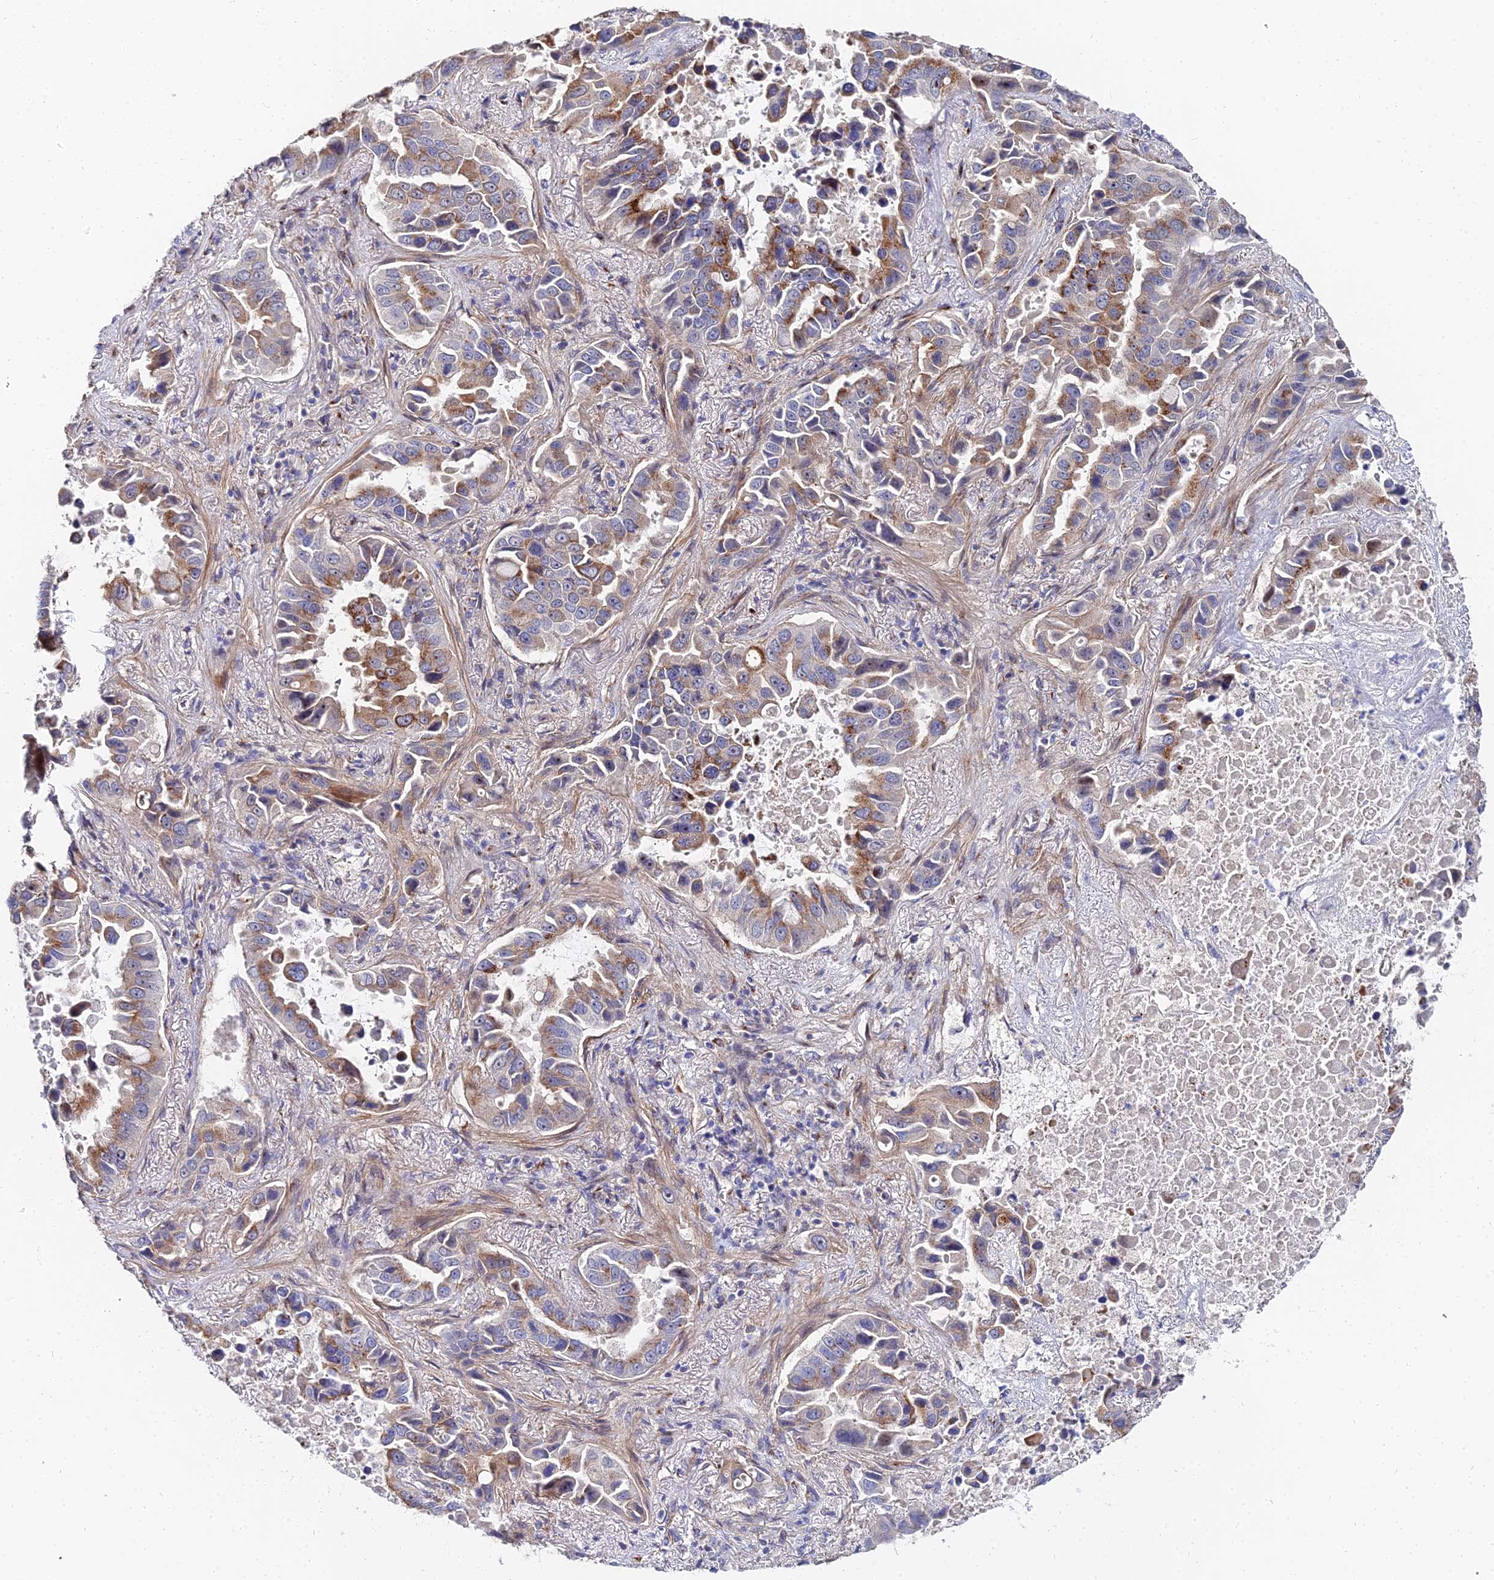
{"staining": {"intensity": "moderate", "quantity": "25%-75%", "location": "cytoplasmic/membranous"}, "tissue": "lung cancer", "cell_type": "Tumor cells", "image_type": "cancer", "snomed": [{"axis": "morphology", "description": "Adenocarcinoma, NOS"}, {"axis": "topography", "description": "Lung"}], "caption": "Lung cancer (adenocarcinoma) stained with immunohistochemistry (IHC) demonstrates moderate cytoplasmic/membranous positivity in approximately 25%-75% of tumor cells.", "gene": "BORCS8", "patient": {"sex": "male", "age": 64}}